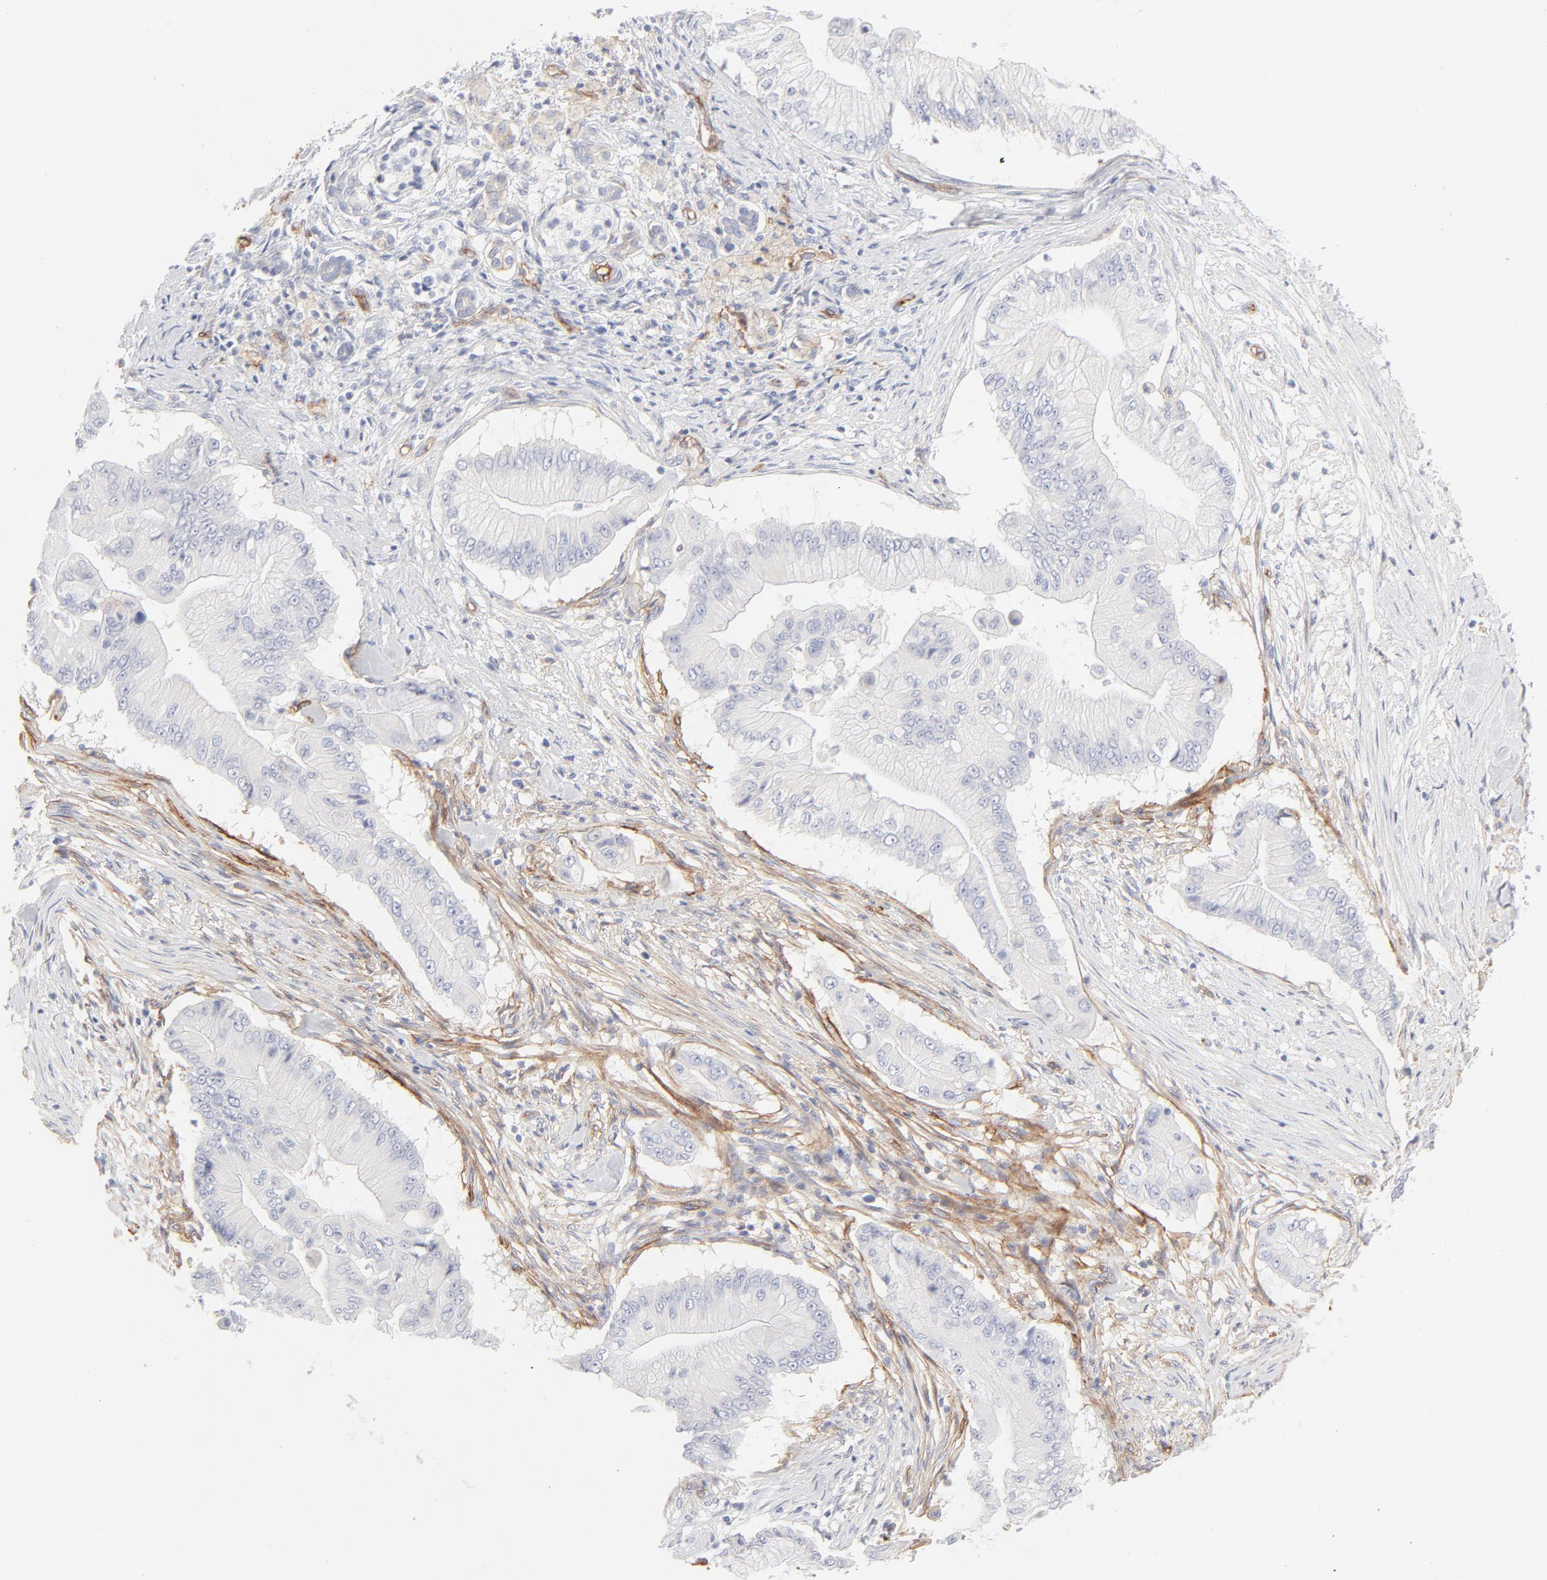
{"staining": {"intensity": "negative", "quantity": "none", "location": "none"}, "tissue": "pancreatic cancer", "cell_type": "Tumor cells", "image_type": "cancer", "snomed": [{"axis": "morphology", "description": "Adenocarcinoma, NOS"}, {"axis": "topography", "description": "Pancreas"}], "caption": "Tumor cells show no significant protein staining in pancreatic adenocarcinoma.", "gene": "ITGA5", "patient": {"sex": "male", "age": 62}}